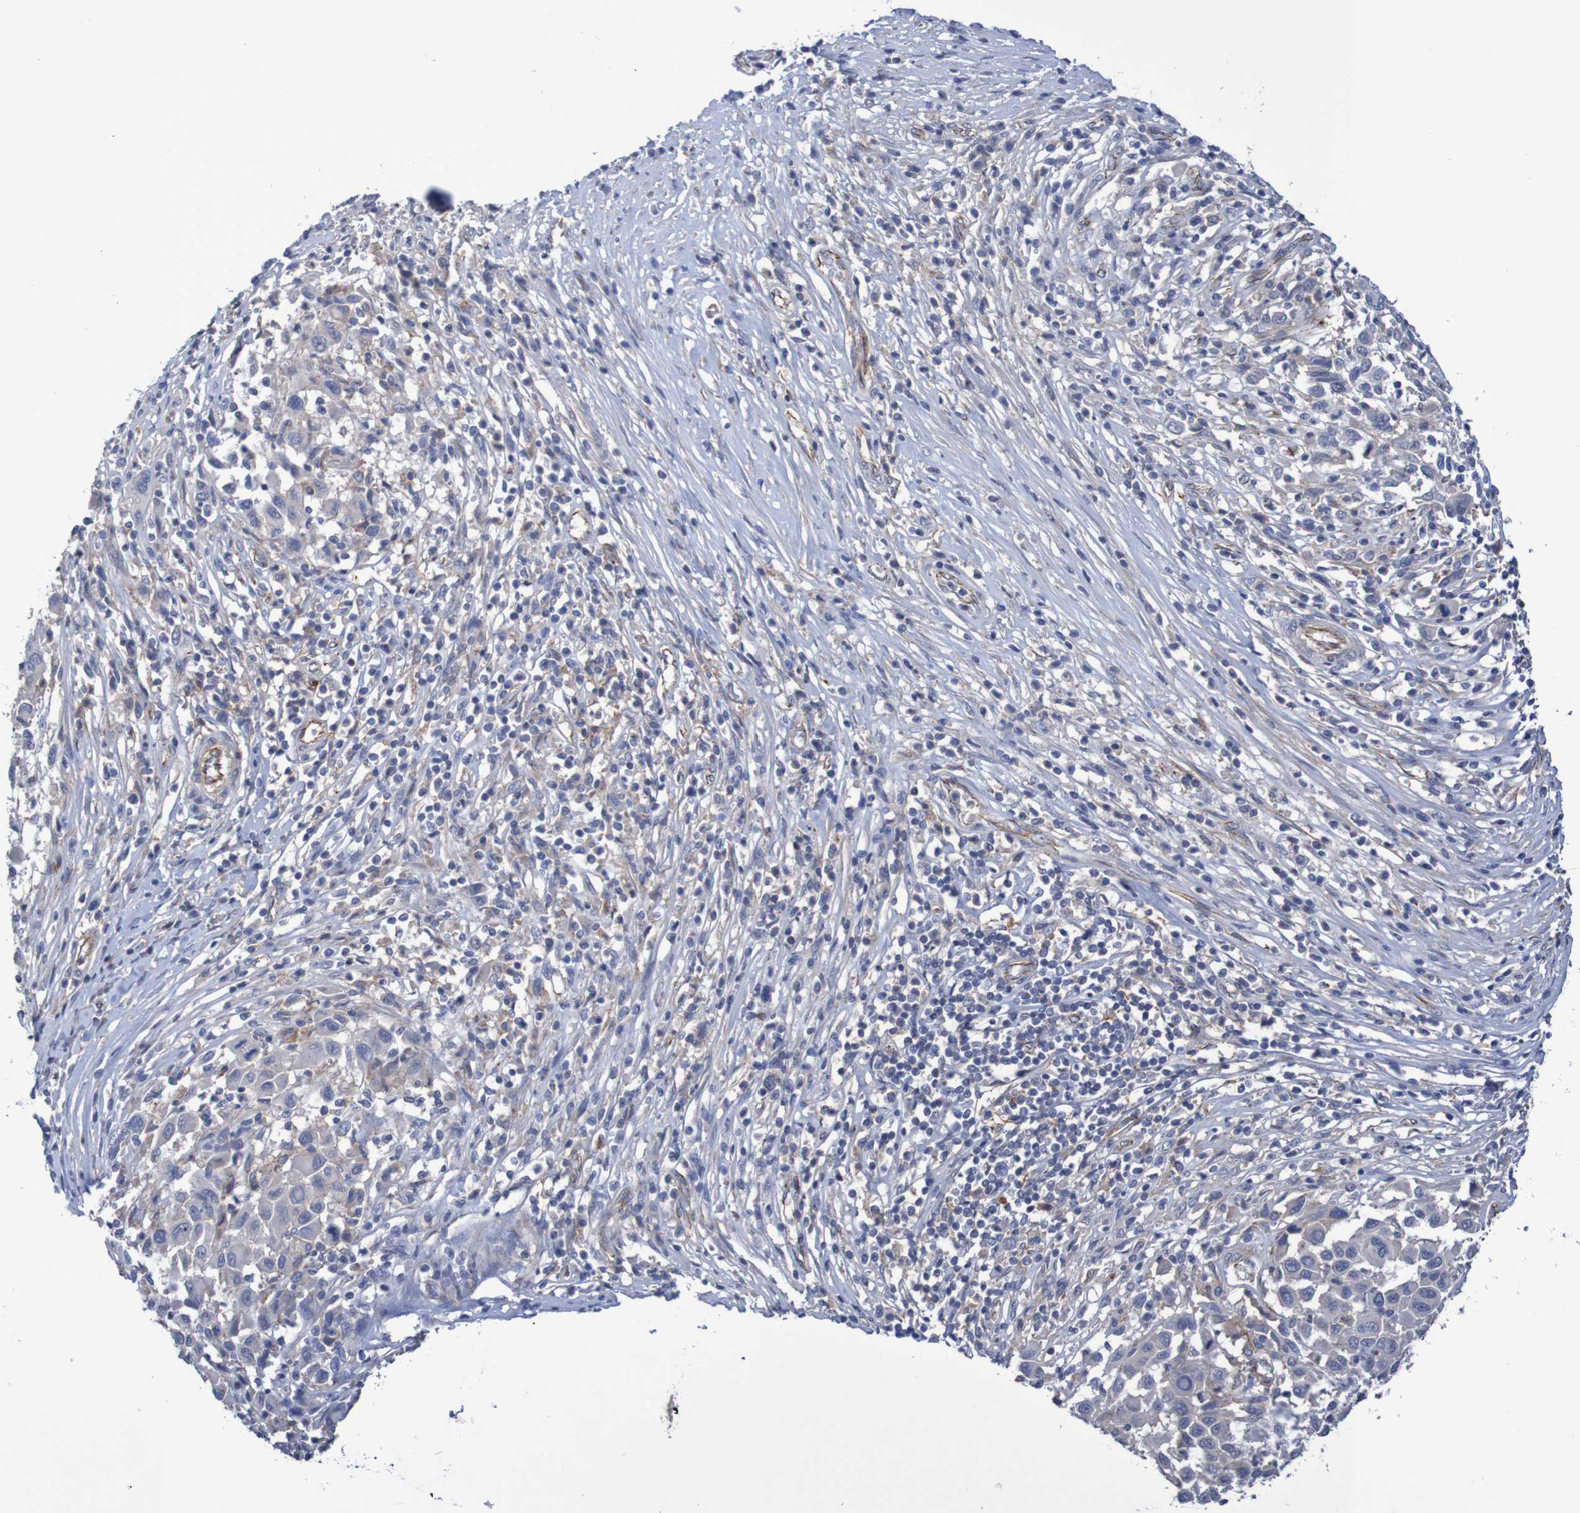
{"staining": {"intensity": "negative", "quantity": "none", "location": "none"}, "tissue": "melanoma", "cell_type": "Tumor cells", "image_type": "cancer", "snomed": [{"axis": "morphology", "description": "Malignant melanoma, Metastatic site"}, {"axis": "topography", "description": "Lymph node"}], "caption": "Tumor cells show no significant positivity in malignant melanoma (metastatic site). (Immunohistochemistry (ihc), brightfield microscopy, high magnification).", "gene": "NECTIN2", "patient": {"sex": "male", "age": 61}}